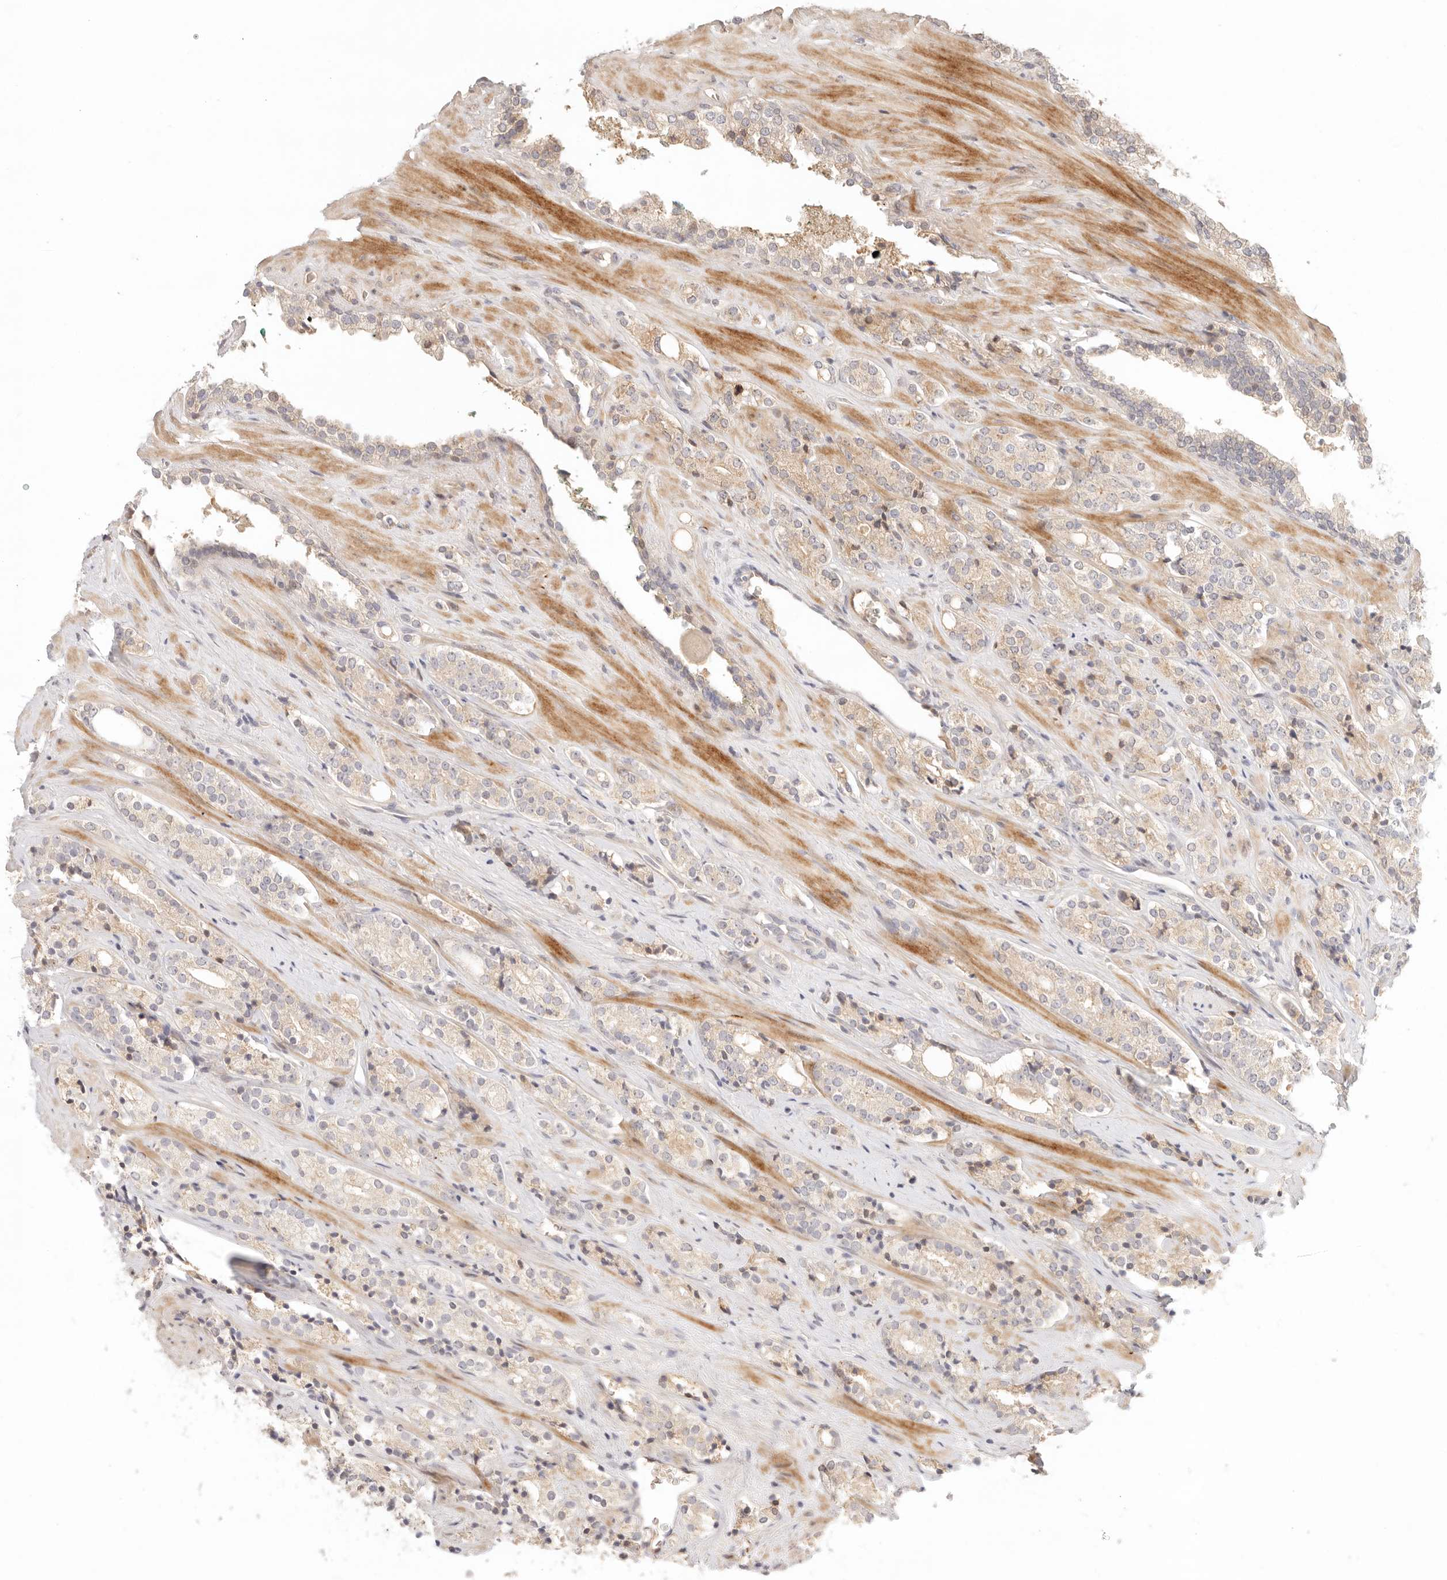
{"staining": {"intensity": "weak", "quantity": "<25%", "location": "cytoplasmic/membranous"}, "tissue": "prostate cancer", "cell_type": "Tumor cells", "image_type": "cancer", "snomed": [{"axis": "morphology", "description": "Adenocarcinoma, High grade"}, {"axis": "topography", "description": "Prostate"}], "caption": "Human high-grade adenocarcinoma (prostate) stained for a protein using immunohistochemistry (IHC) displays no staining in tumor cells.", "gene": "PHLDA3", "patient": {"sex": "male", "age": 71}}